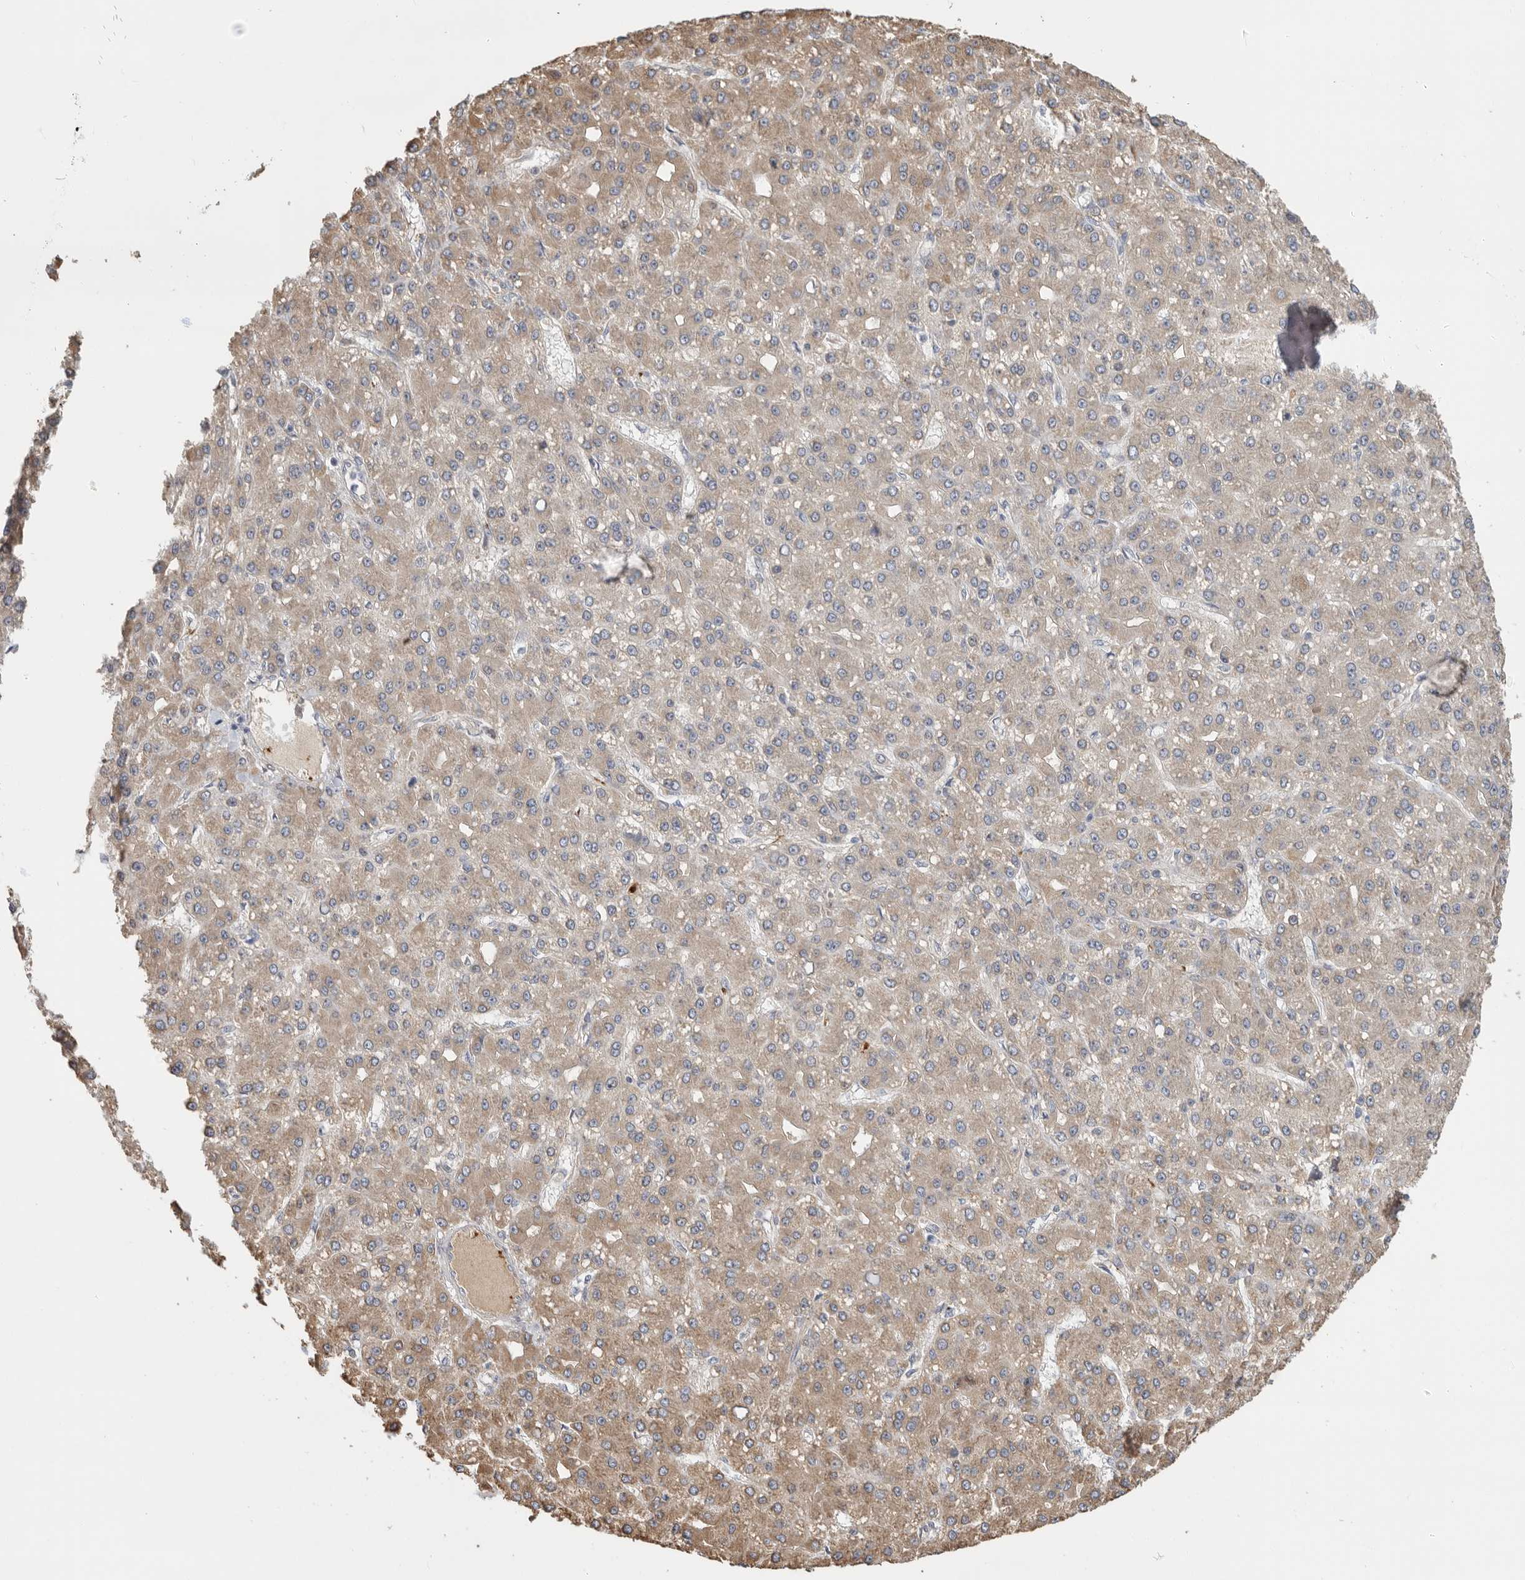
{"staining": {"intensity": "moderate", "quantity": ">75%", "location": "cytoplasmic/membranous"}, "tissue": "liver cancer", "cell_type": "Tumor cells", "image_type": "cancer", "snomed": [{"axis": "morphology", "description": "Carcinoma, Hepatocellular, NOS"}, {"axis": "topography", "description": "Liver"}], "caption": "High-magnification brightfield microscopy of liver hepatocellular carcinoma stained with DAB (brown) and counterstained with hematoxylin (blue). tumor cells exhibit moderate cytoplasmic/membranous positivity is present in about>75% of cells.", "gene": "CDC42BPB", "patient": {"sex": "male", "age": 67}}